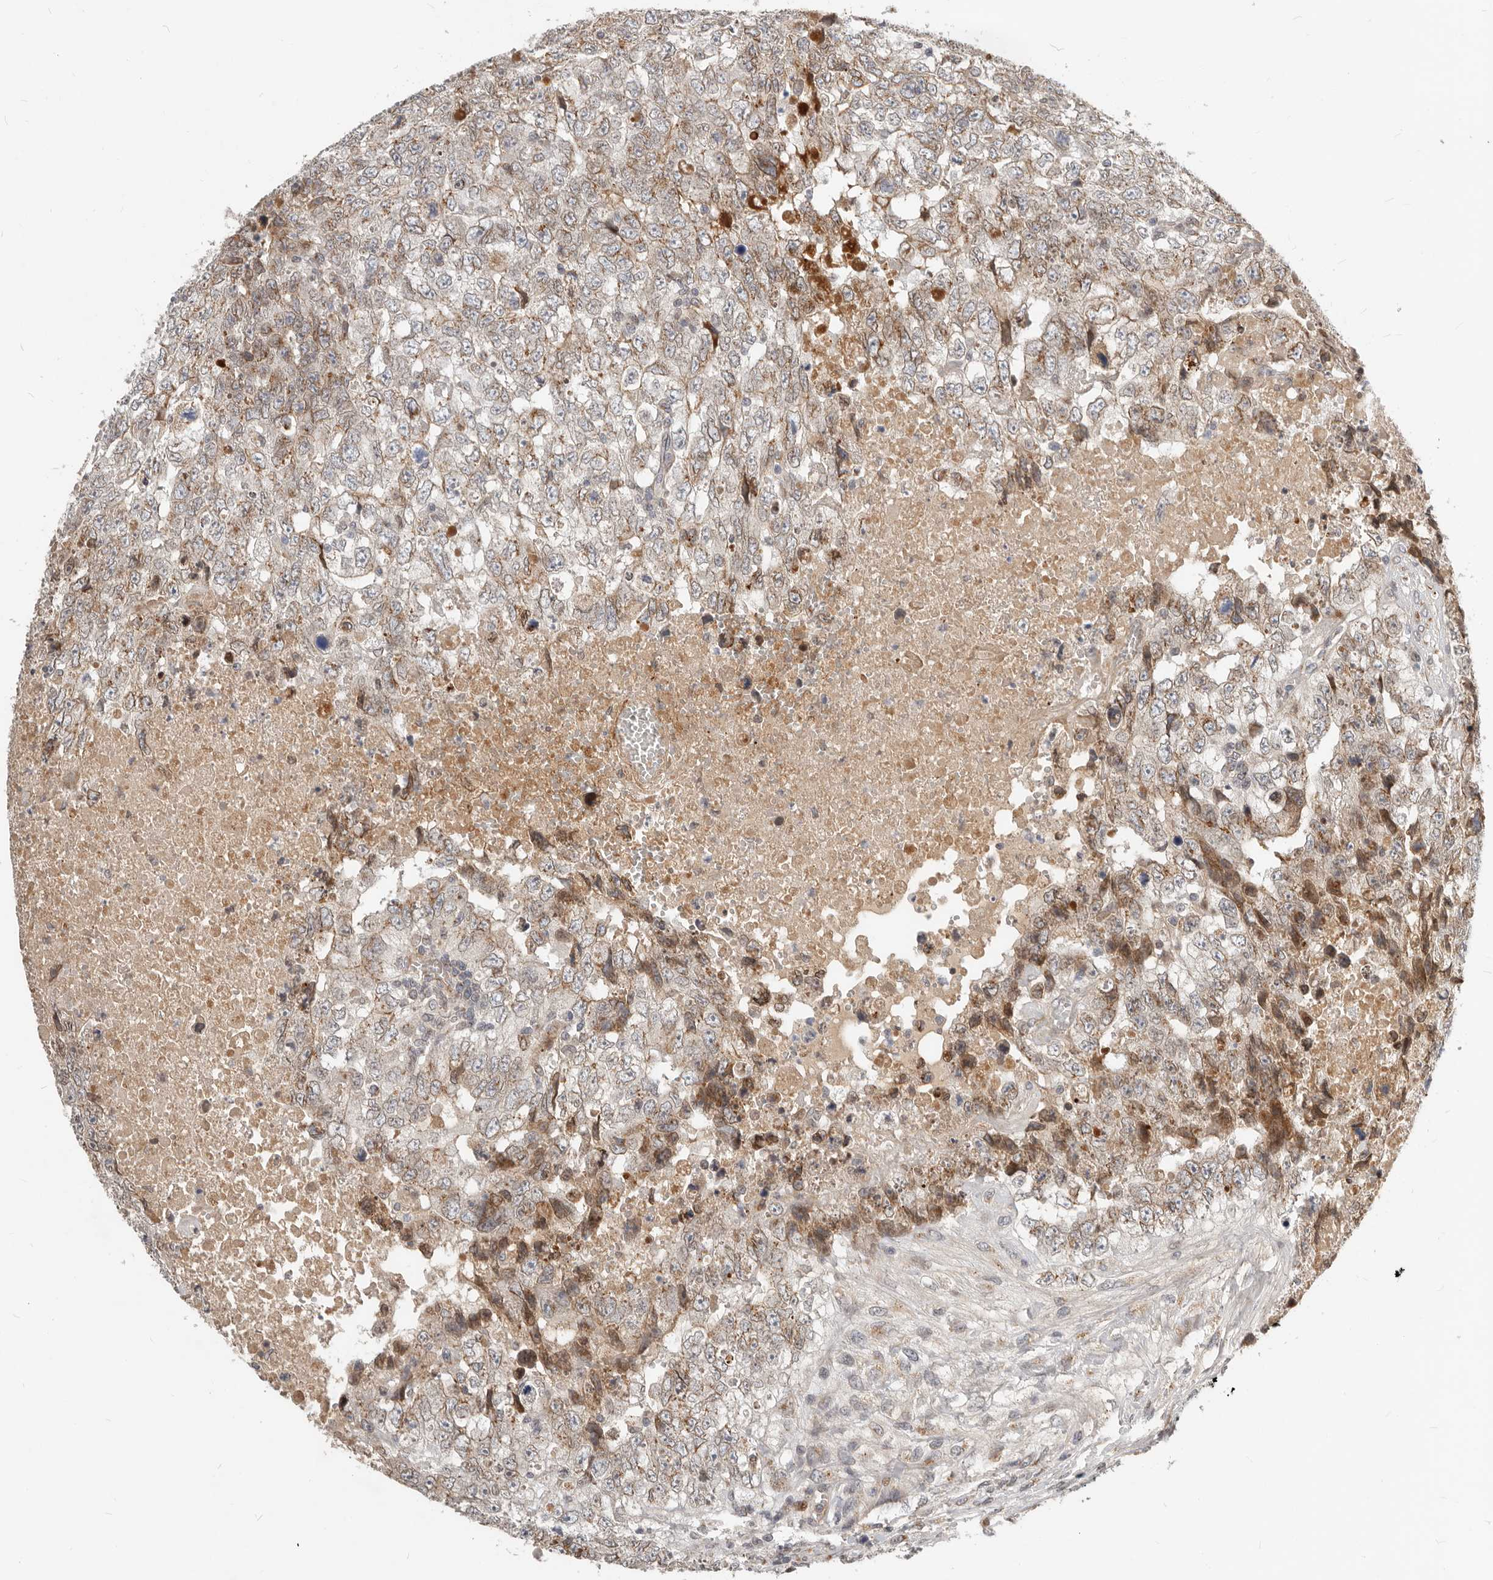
{"staining": {"intensity": "weak", "quantity": "25%-75%", "location": "cytoplasmic/membranous"}, "tissue": "testis cancer", "cell_type": "Tumor cells", "image_type": "cancer", "snomed": [{"axis": "morphology", "description": "Carcinoma, Embryonal, NOS"}, {"axis": "topography", "description": "Testis"}], "caption": "A micrograph showing weak cytoplasmic/membranous expression in approximately 25%-75% of tumor cells in testis cancer (embryonal carcinoma), as visualized by brown immunohistochemical staining.", "gene": "NPY4R", "patient": {"sex": "male", "age": 37}}